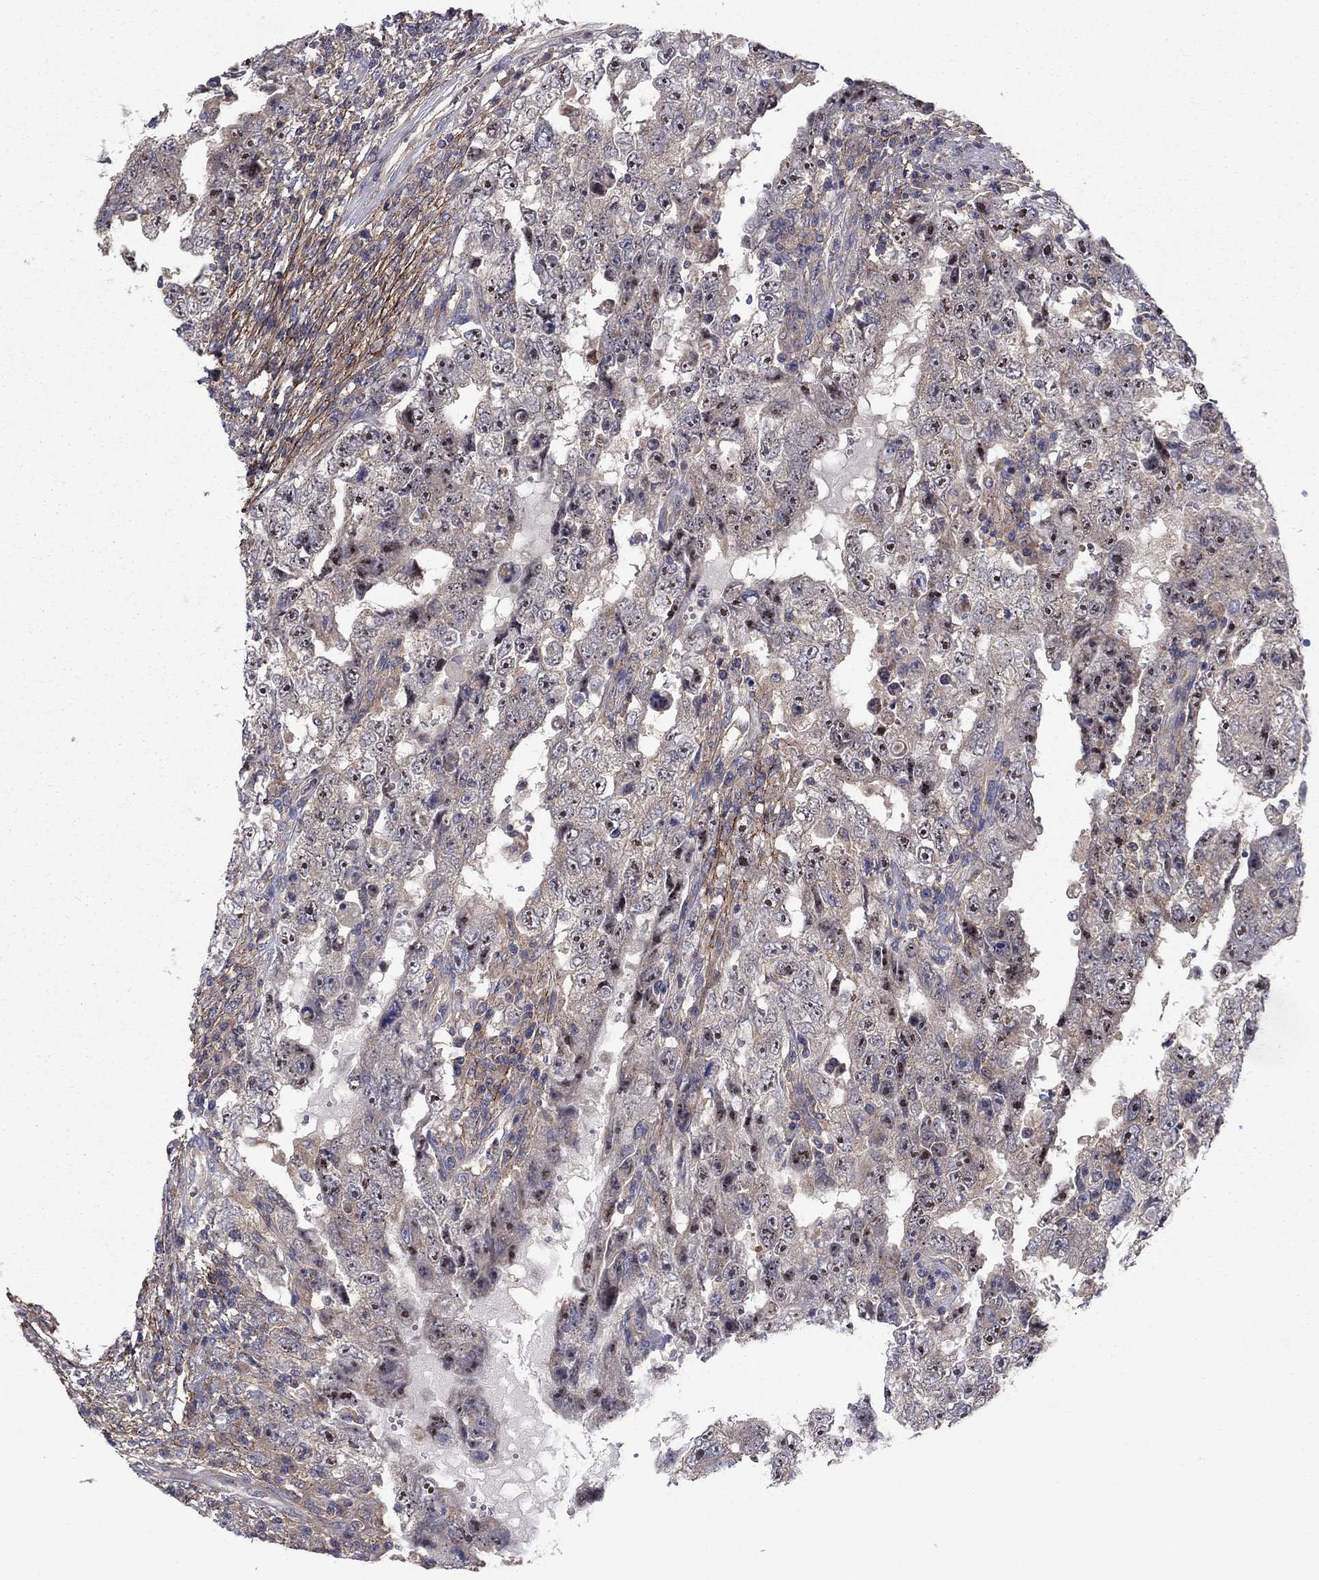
{"staining": {"intensity": "negative", "quantity": "none", "location": "none"}, "tissue": "testis cancer", "cell_type": "Tumor cells", "image_type": "cancer", "snomed": [{"axis": "morphology", "description": "Carcinoma, Embryonal, NOS"}, {"axis": "topography", "description": "Testis"}], "caption": "An IHC image of testis embryonal carcinoma is shown. There is no staining in tumor cells of testis embryonal carcinoma. (DAB (3,3'-diaminobenzidine) IHC with hematoxylin counter stain).", "gene": "RNF123", "patient": {"sex": "male", "age": 26}}